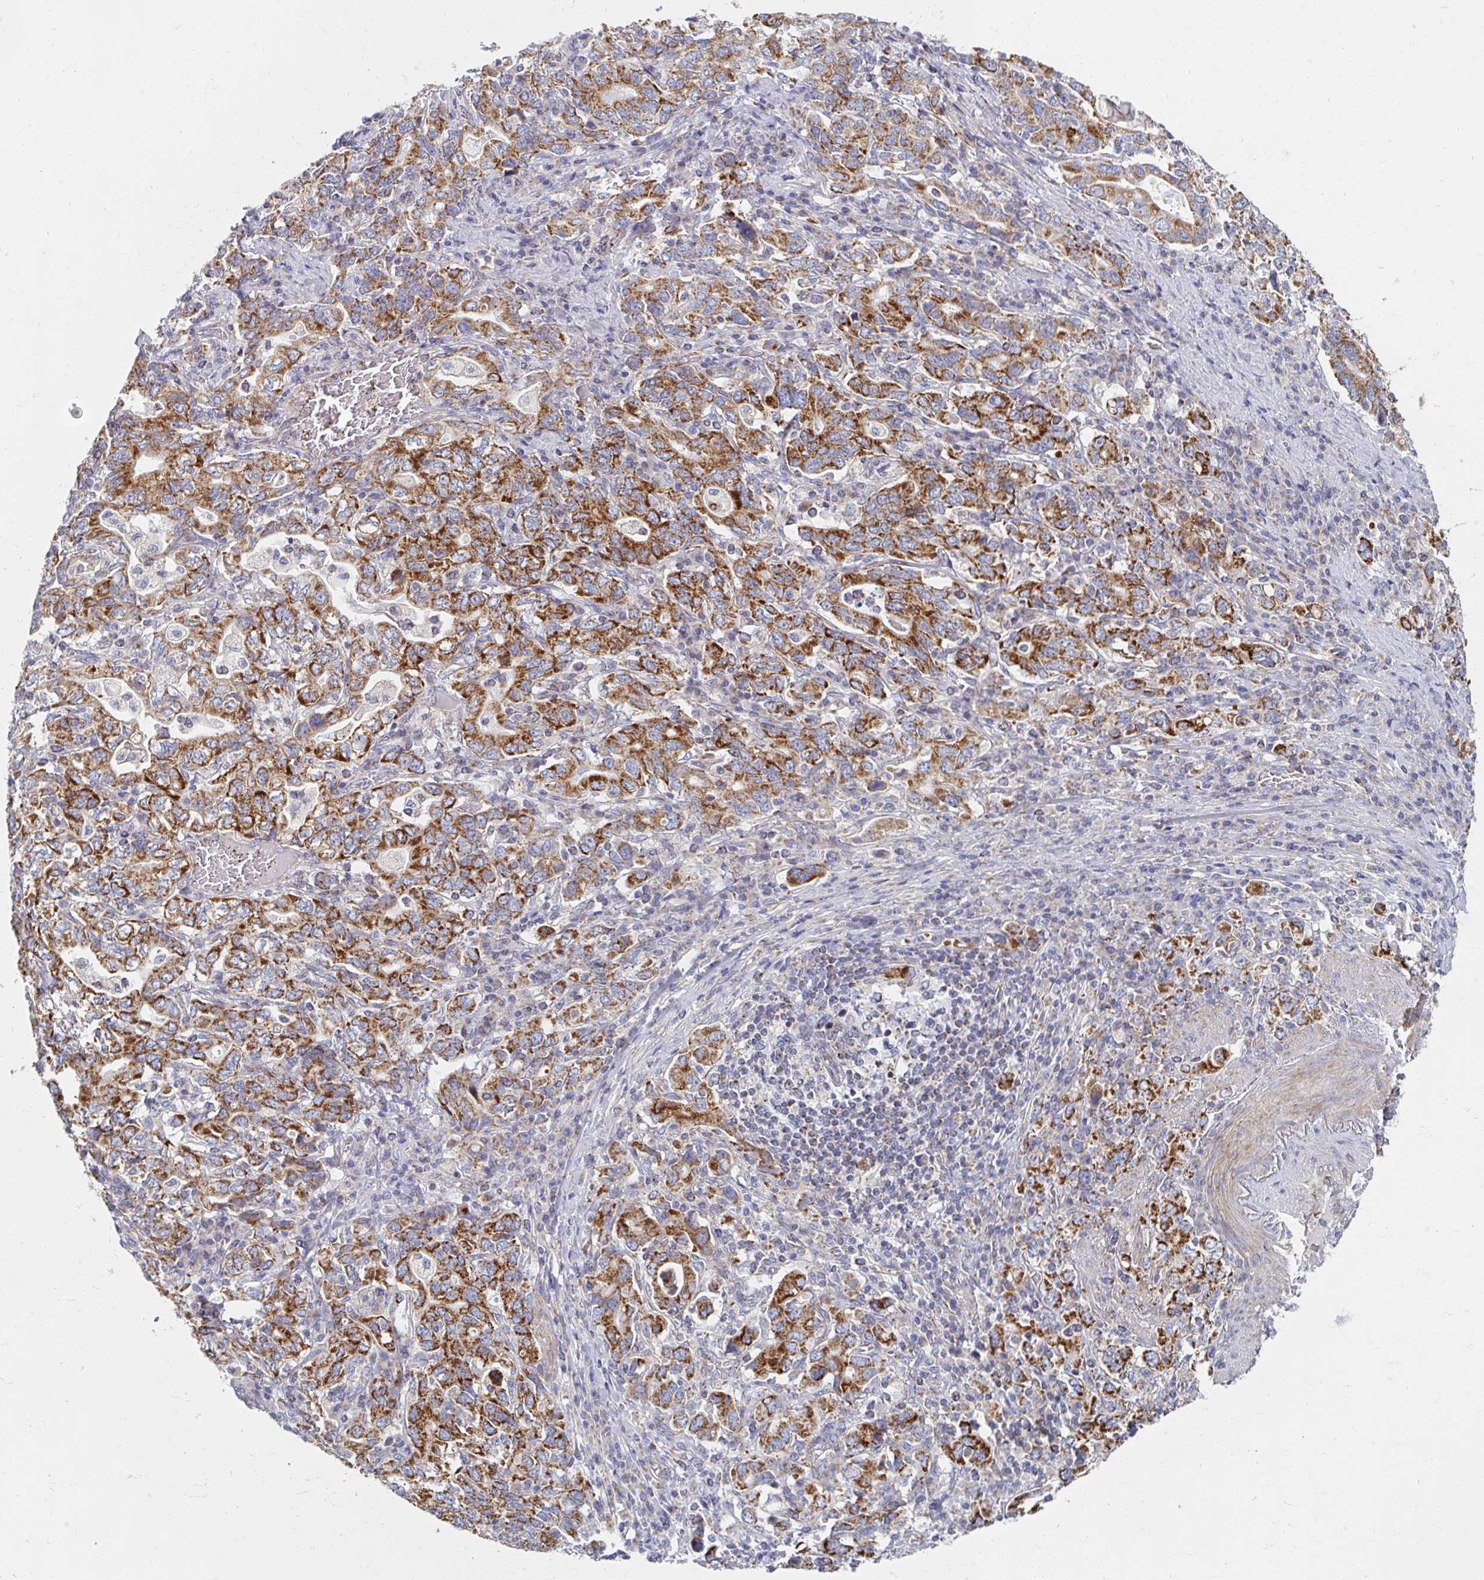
{"staining": {"intensity": "strong", "quantity": ">75%", "location": "cytoplasmic/membranous"}, "tissue": "stomach cancer", "cell_type": "Tumor cells", "image_type": "cancer", "snomed": [{"axis": "morphology", "description": "Adenocarcinoma, NOS"}, {"axis": "topography", "description": "Stomach, upper"}, {"axis": "topography", "description": "Stomach"}], "caption": "Protein staining by IHC displays strong cytoplasmic/membranous positivity in about >75% of tumor cells in stomach cancer.", "gene": "MAVS", "patient": {"sex": "male", "age": 62}}